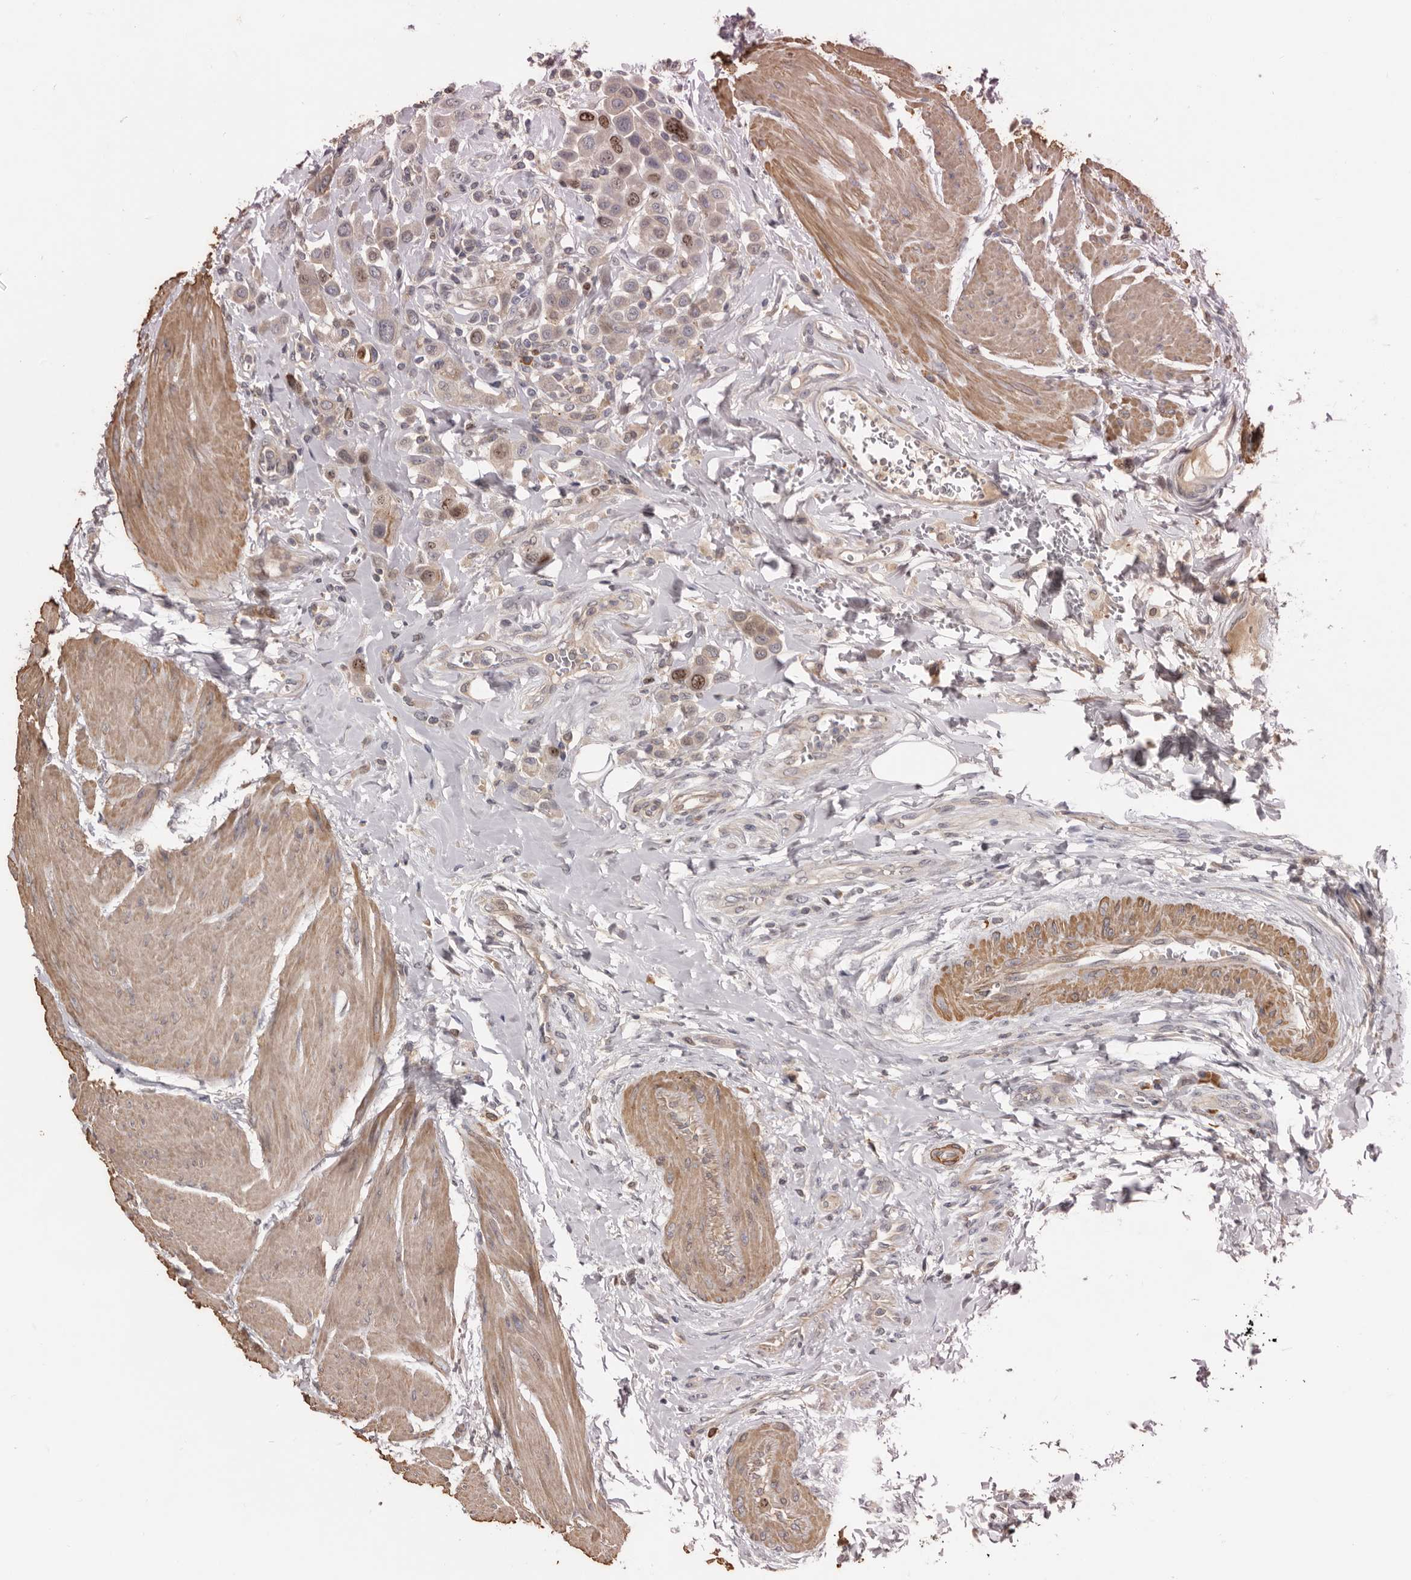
{"staining": {"intensity": "moderate", "quantity": "<25%", "location": "nuclear"}, "tissue": "urothelial cancer", "cell_type": "Tumor cells", "image_type": "cancer", "snomed": [{"axis": "morphology", "description": "Urothelial carcinoma, High grade"}, {"axis": "topography", "description": "Urinary bladder"}], "caption": "Immunohistochemical staining of urothelial cancer reveals low levels of moderate nuclear protein staining in about <25% of tumor cells. (brown staining indicates protein expression, while blue staining denotes nuclei).", "gene": "CDCA8", "patient": {"sex": "male", "age": 50}}